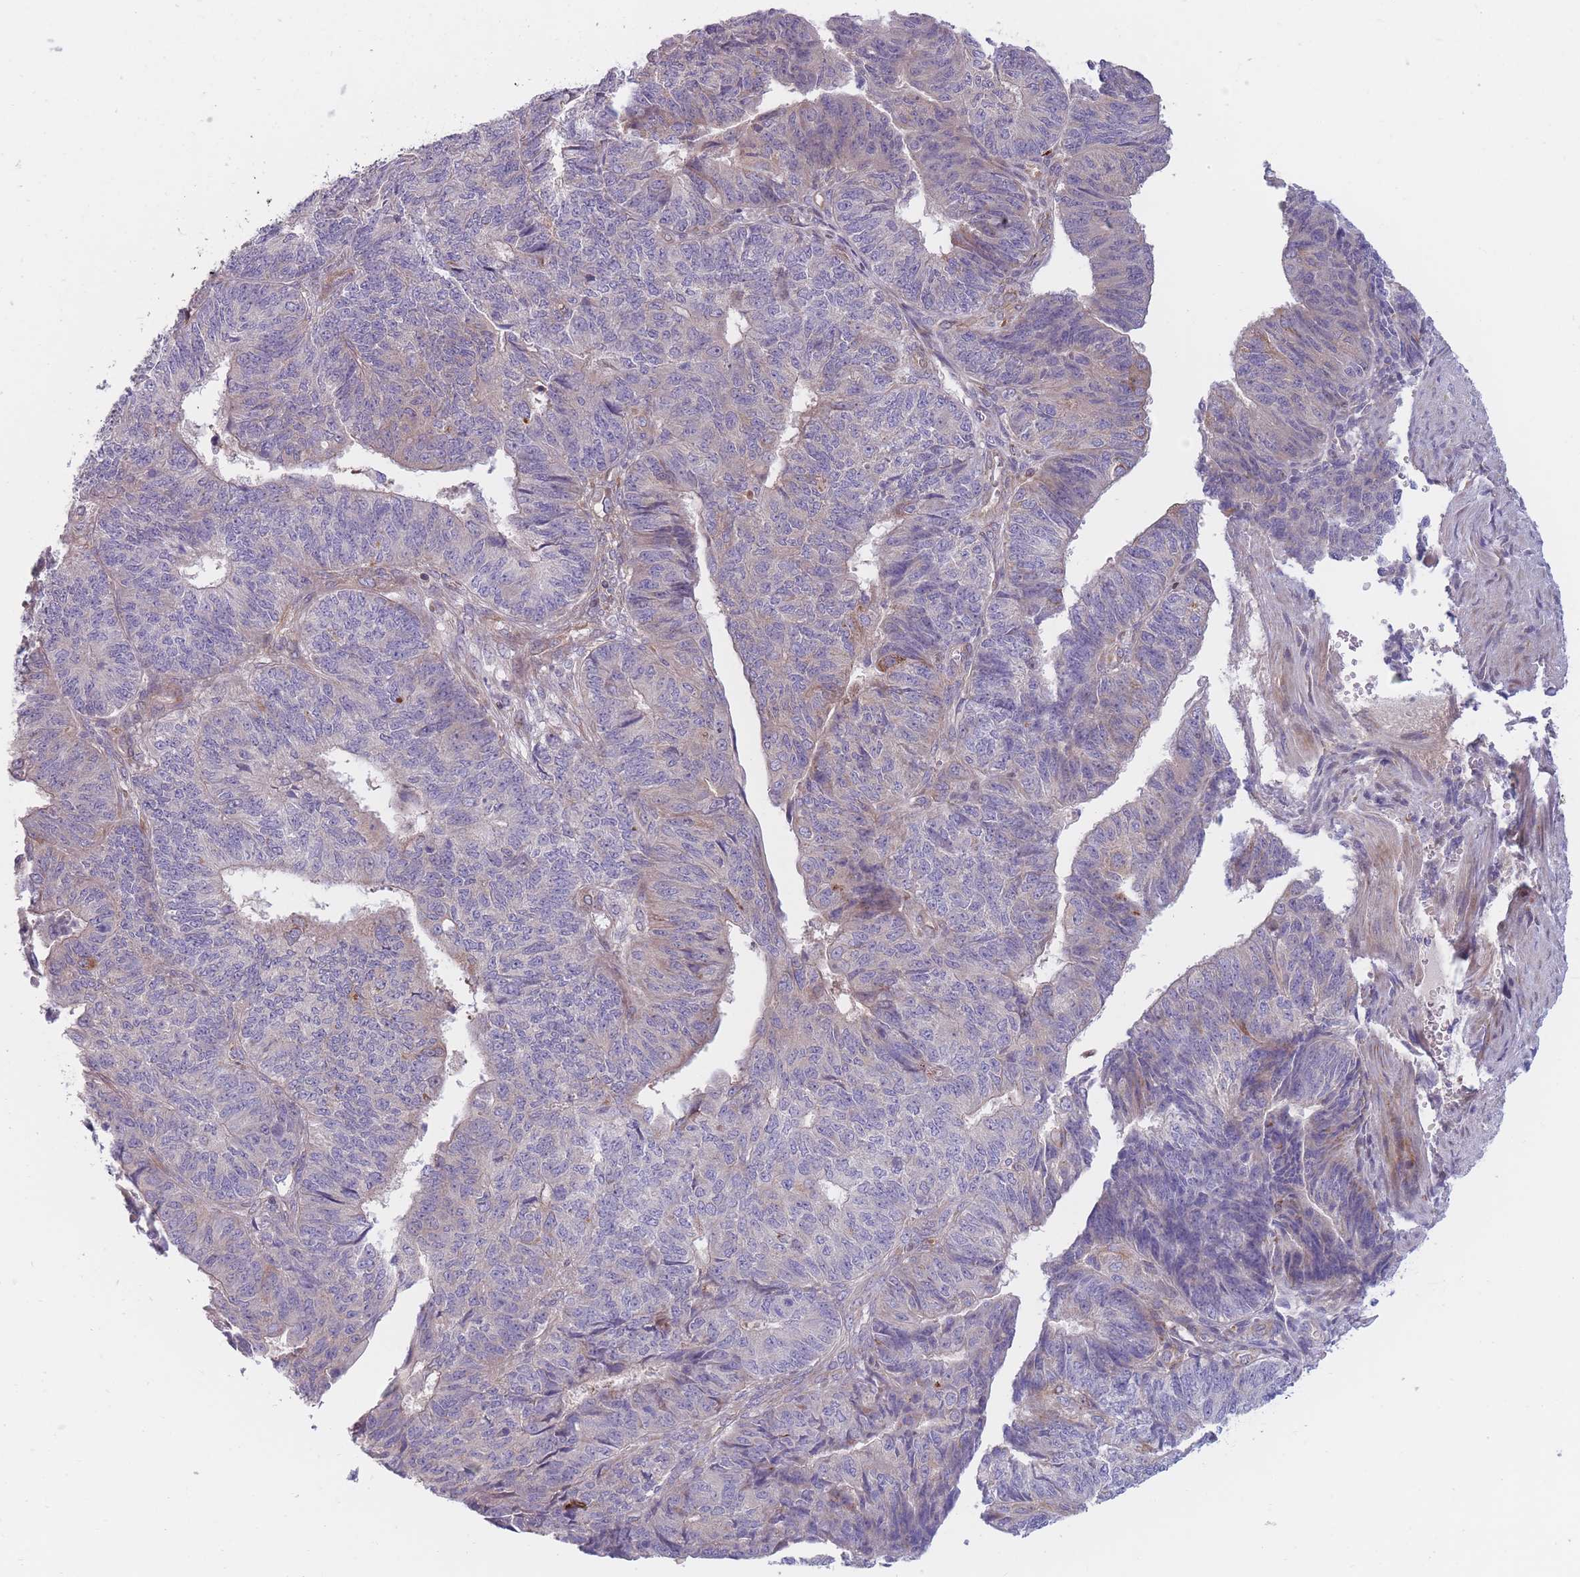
{"staining": {"intensity": "negative", "quantity": "none", "location": "none"}, "tissue": "endometrial cancer", "cell_type": "Tumor cells", "image_type": "cancer", "snomed": [{"axis": "morphology", "description": "Adenocarcinoma, NOS"}, {"axis": "topography", "description": "Endometrium"}], "caption": "An immunohistochemistry (IHC) micrograph of endometrial adenocarcinoma is shown. There is no staining in tumor cells of endometrial adenocarcinoma. (DAB immunohistochemistry visualized using brightfield microscopy, high magnification).", "gene": "PDE4A", "patient": {"sex": "female", "age": 32}}